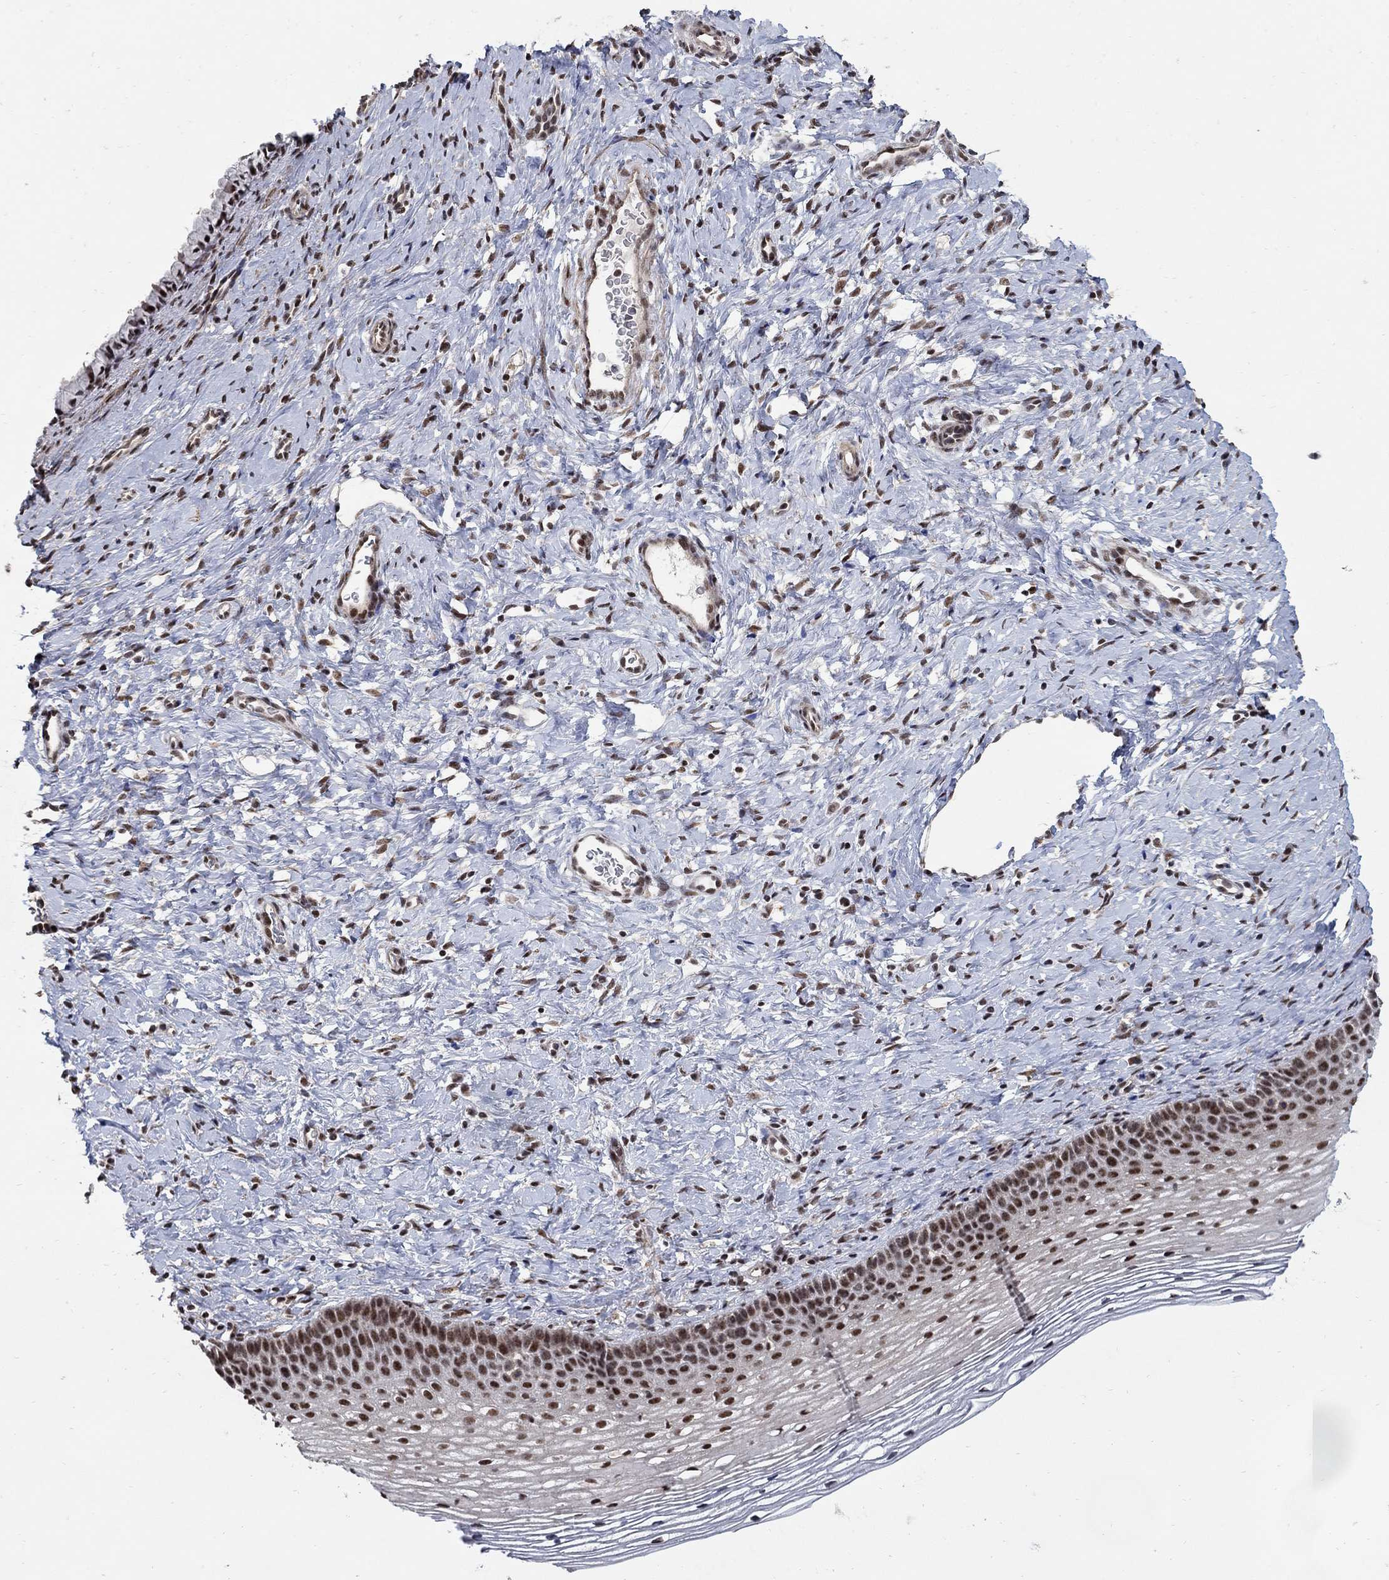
{"staining": {"intensity": "moderate", "quantity": ">75%", "location": "nuclear"}, "tissue": "cervix", "cell_type": "Glandular cells", "image_type": "normal", "snomed": [{"axis": "morphology", "description": "Normal tissue, NOS"}, {"axis": "topography", "description": "Cervix"}], "caption": "Immunohistochemical staining of benign cervix shows >75% levels of moderate nuclear protein expression in about >75% of glandular cells. Ihc stains the protein in brown and the nuclei are stained blue.", "gene": "PNISR", "patient": {"sex": "female", "age": 39}}